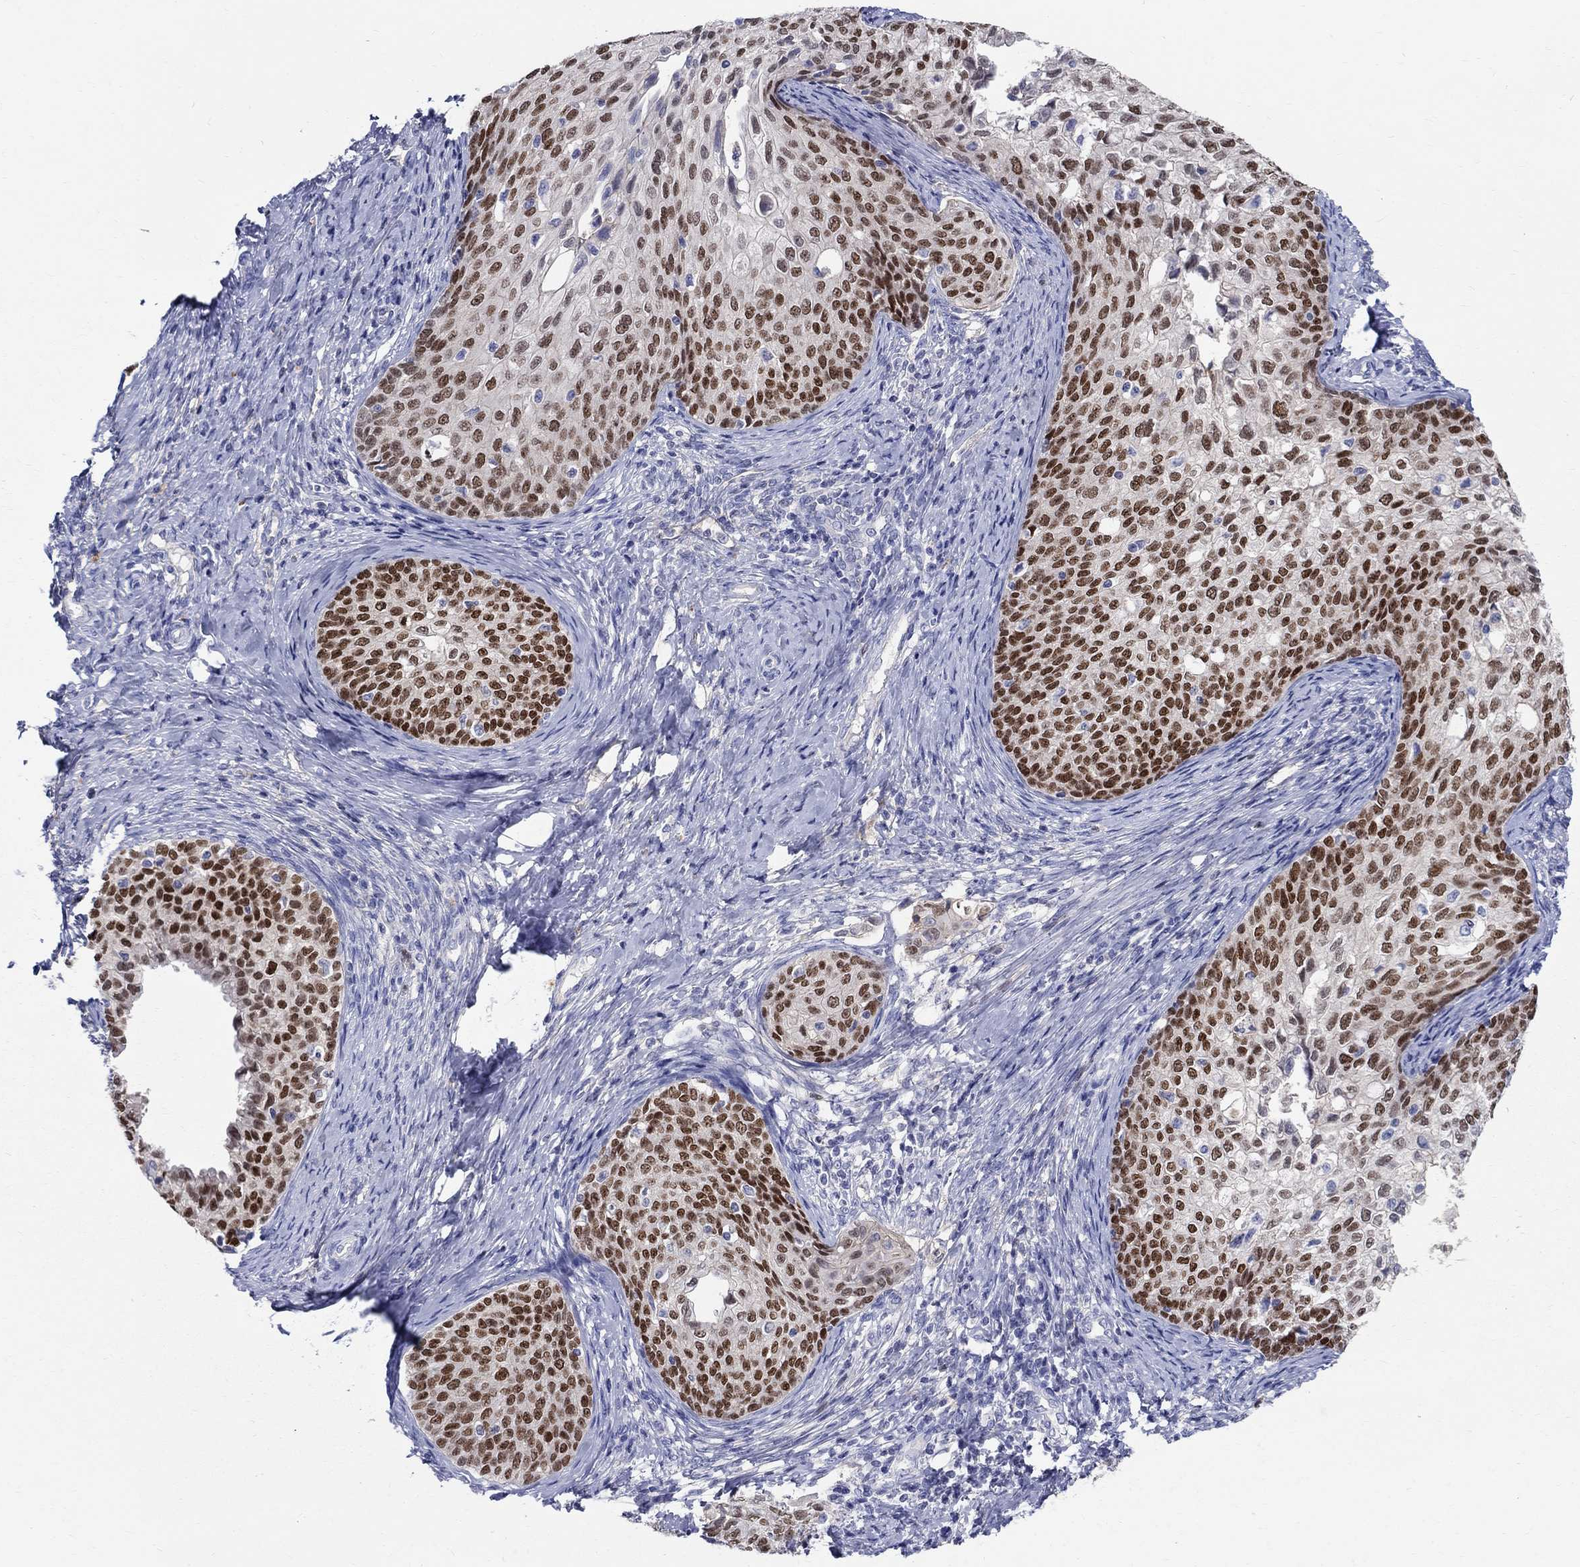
{"staining": {"intensity": "strong", "quantity": "25%-75%", "location": "nuclear"}, "tissue": "cervical cancer", "cell_type": "Tumor cells", "image_type": "cancer", "snomed": [{"axis": "morphology", "description": "Squamous cell carcinoma, NOS"}, {"axis": "topography", "description": "Cervix"}], "caption": "Strong nuclear protein staining is seen in about 25%-75% of tumor cells in cervical cancer. The staining was performed using DAB, with brown indicating positive protein expression. Nuclei are stained blue with hematoxylin.", "gene": "SOX2", "patient": {"sex": "female", "age": 51}}